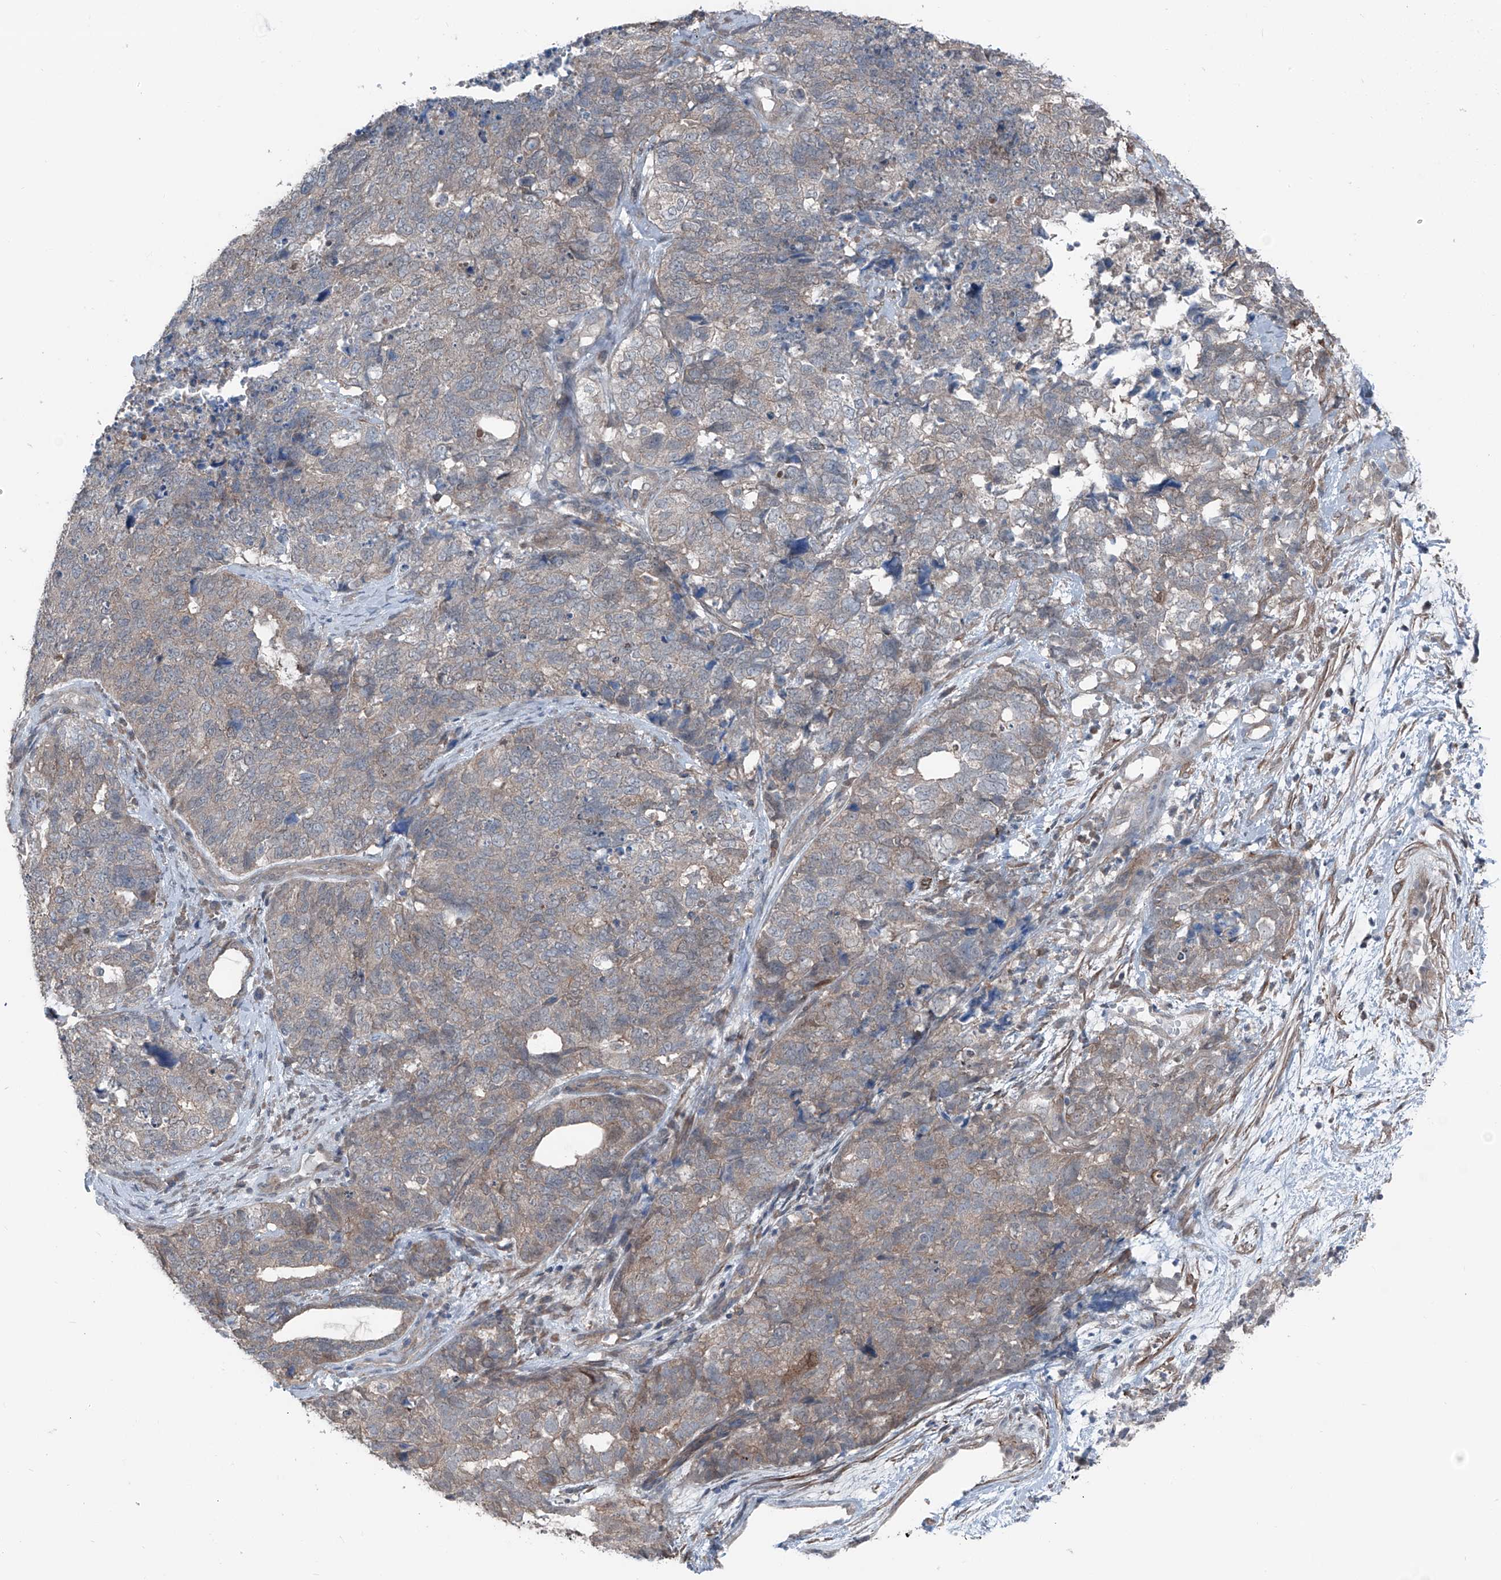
{"staining": {"intensity": "weak", "quantity": "25%-75%", "location": "cytoplasmic/membranous"}, "tissue": "cervical cancer", "cell_type": "Tumor cells", "image_type": "cancer", "snomed": [{"axis": "morphology", "description": "Squamous cell carcinoma, NOS"}, {"axis": "topography", "description": "Cervix"}], "caption": "This is a histology image of IHC staining of cervical squamous cell carcinoma, which shows weak expression in the cytoplasmic/membranous of tumor cells.", "gene": "HSPB11", "patient": {"sex": "female", "age": 63}}